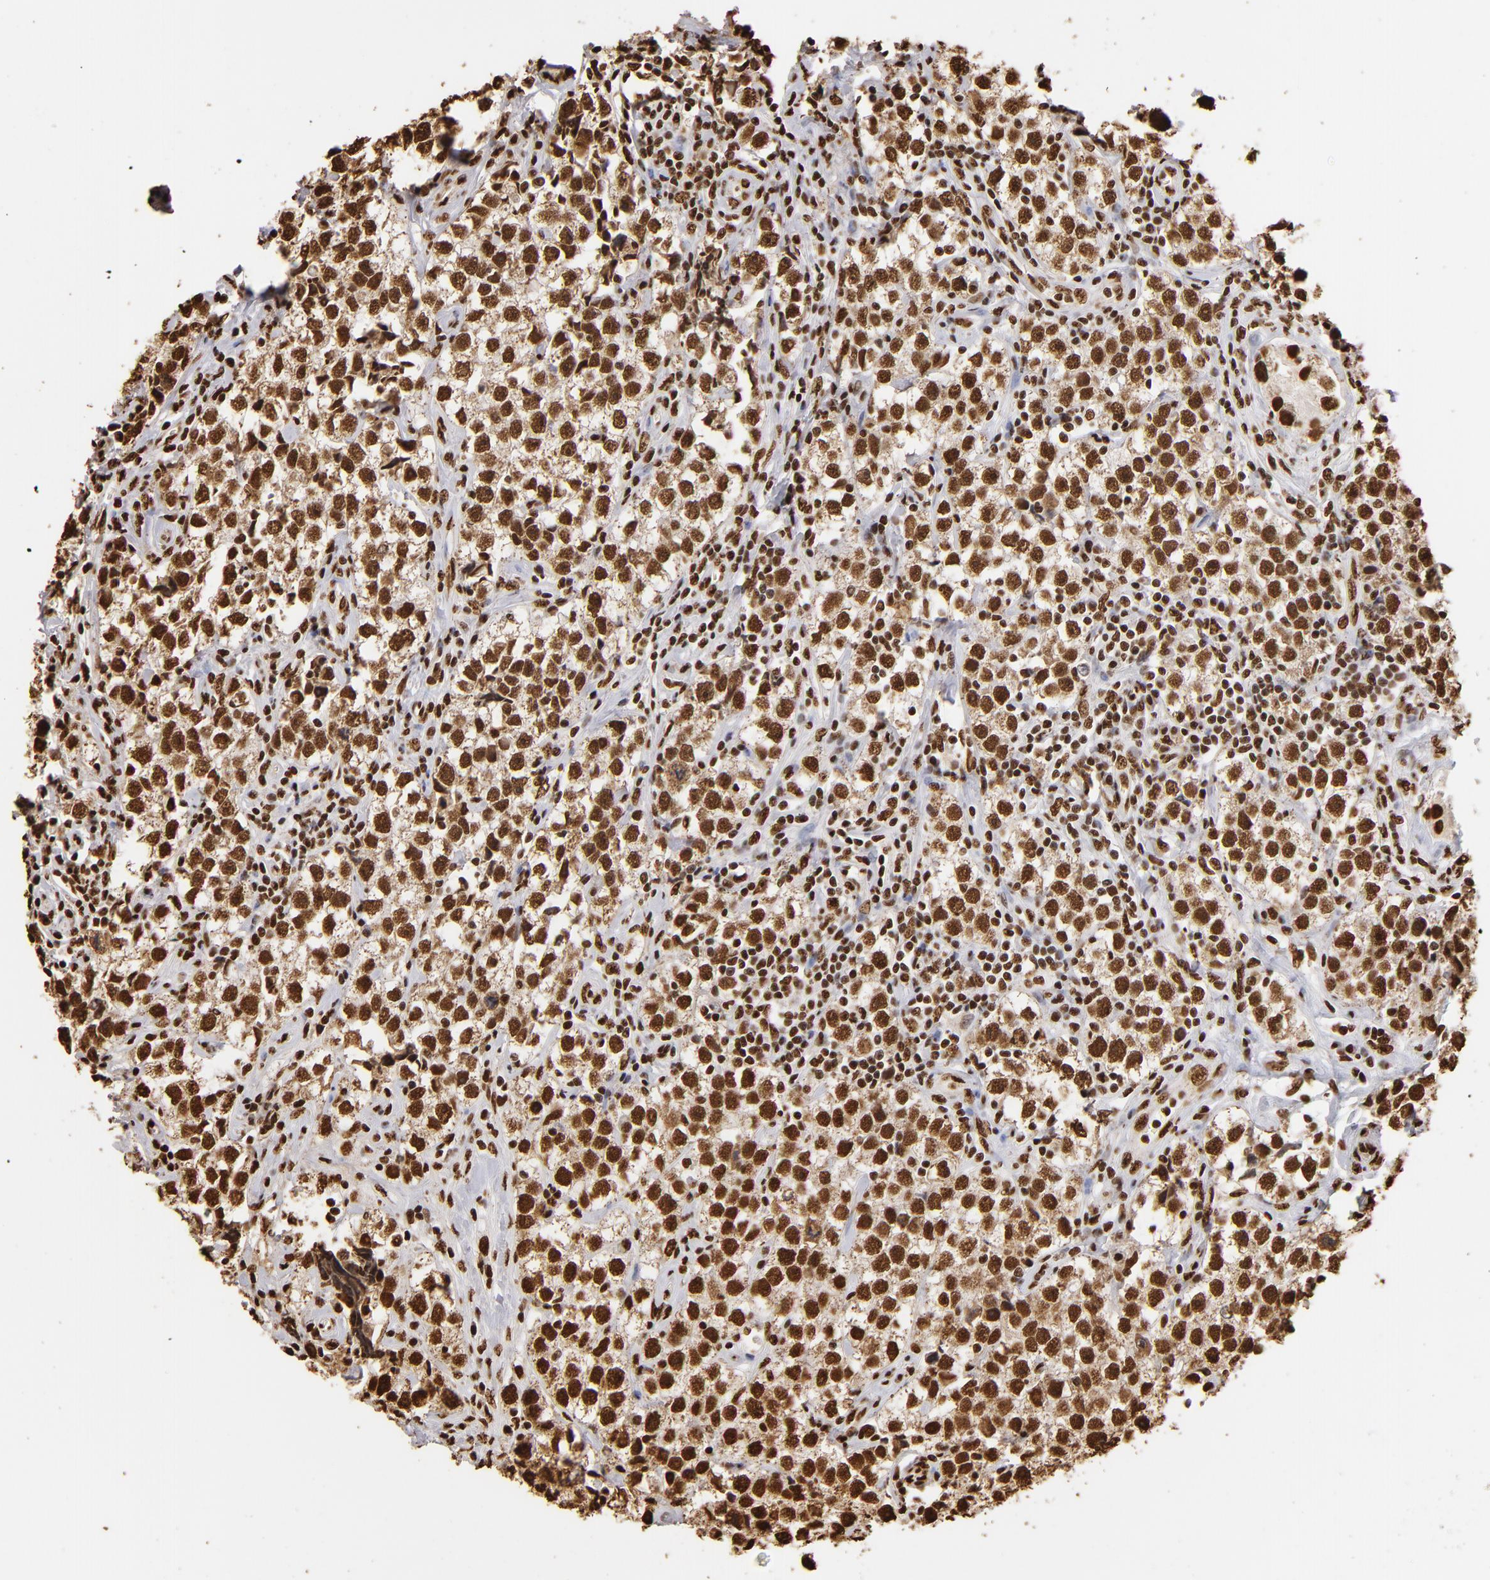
{"staining": {"intensity": "strong", "quantity": ">75%", "location": "nuclear"}, "tissue": "testis cancer", "cell_type": "Tumor cells", "image_type": "cancer", "snomed": [{"axis": "morphology", "description": "Seminoma, NOS"}, {"axis": "topography", "description": "Testis"}], "caption": "Strong nuclear expression is identified in about >75% of tumor cells in testis seminoma.", "gene": "ILF3", "patient": {"sex": "male", "age": 32}}